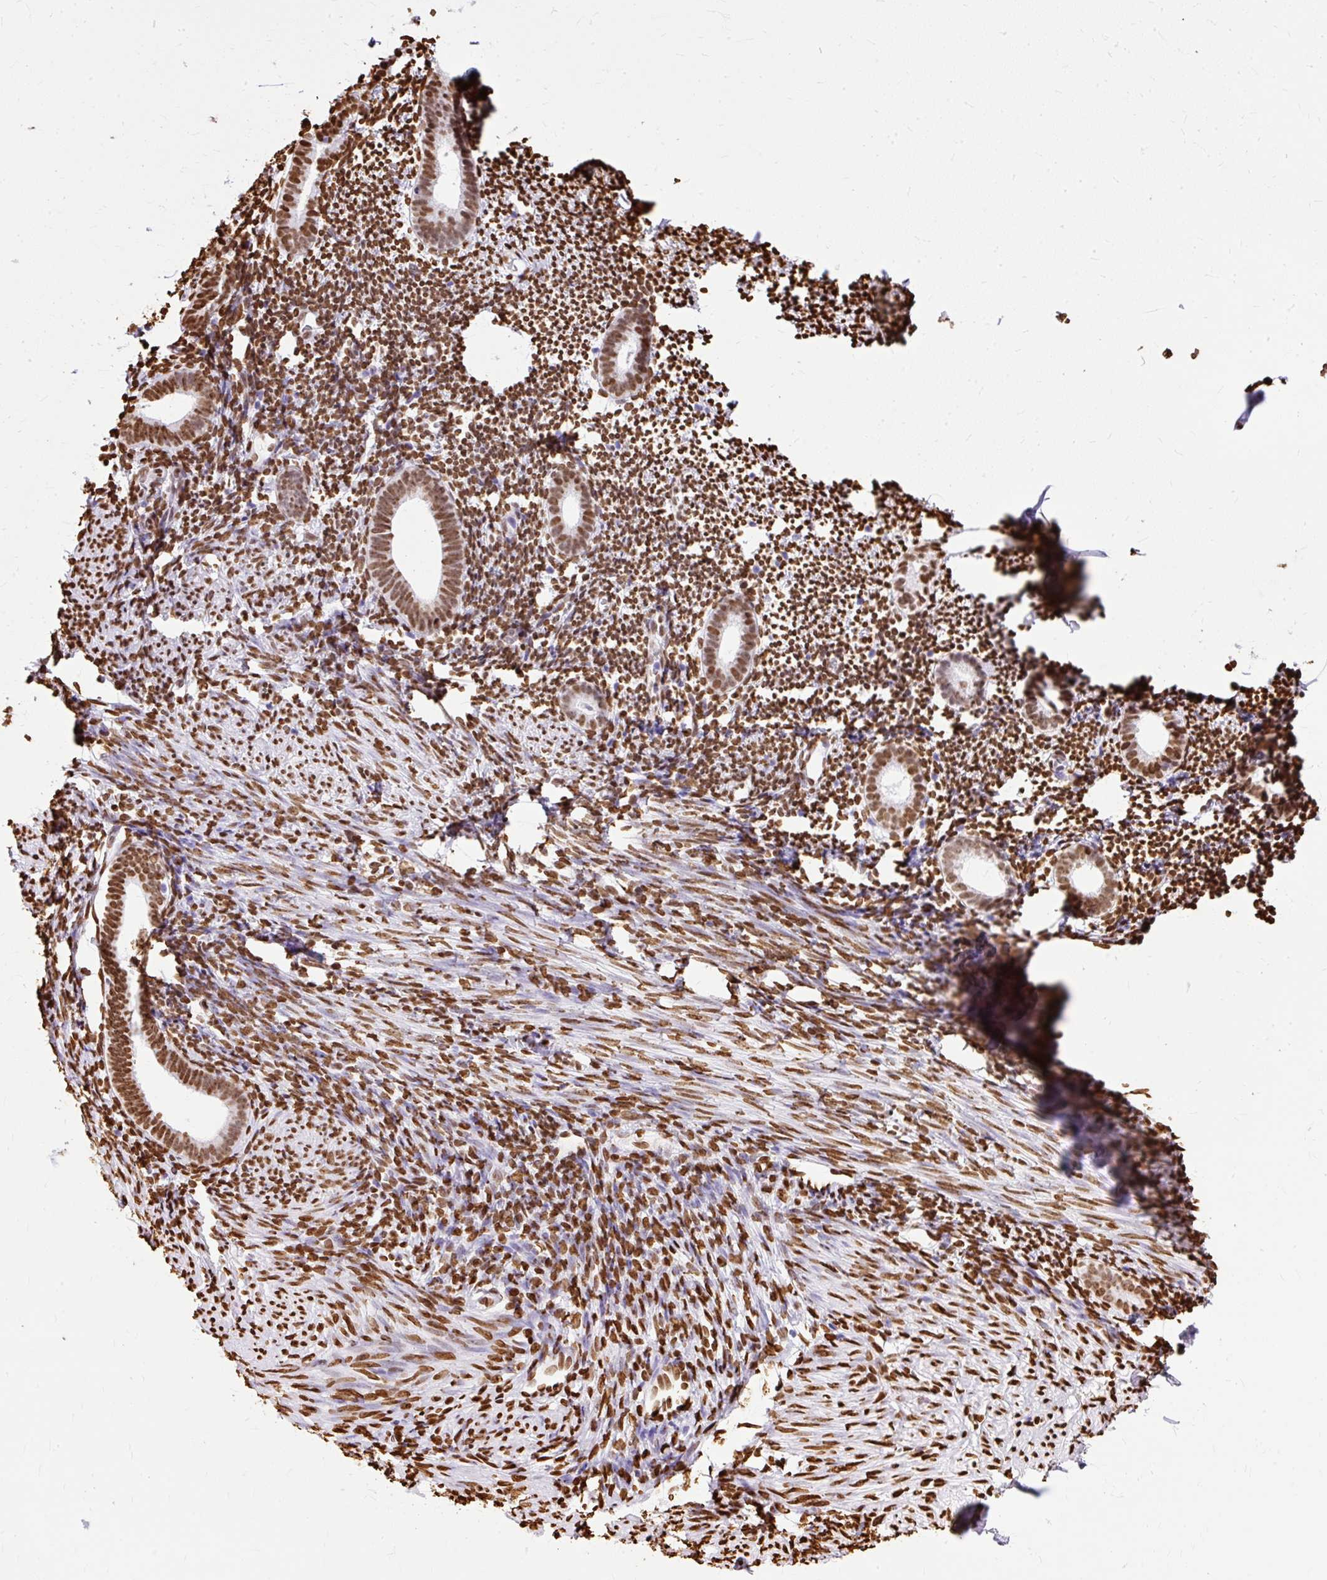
{"staining": {"intensity": "moderate", "quantity": ">75%", "location": "nuclear"}, "tissue": "endometrium", "cell_type": "Cells in endometrial stroma", "image_type": "normal", "snomed": [{"axis": "morphology", "description": "Normal tissue, NOS"}, {"axis": "topography", "description": "Endometrium"}], "caption": "The photomicrograph shows immunohistochemical staining of normal endometrium. There is moderate nuclear positivity is identified in approximately >75% of cells in endometrial stroma.", "gene": "TMEM184C", "patient": {"sex": "female", "age": 39}}